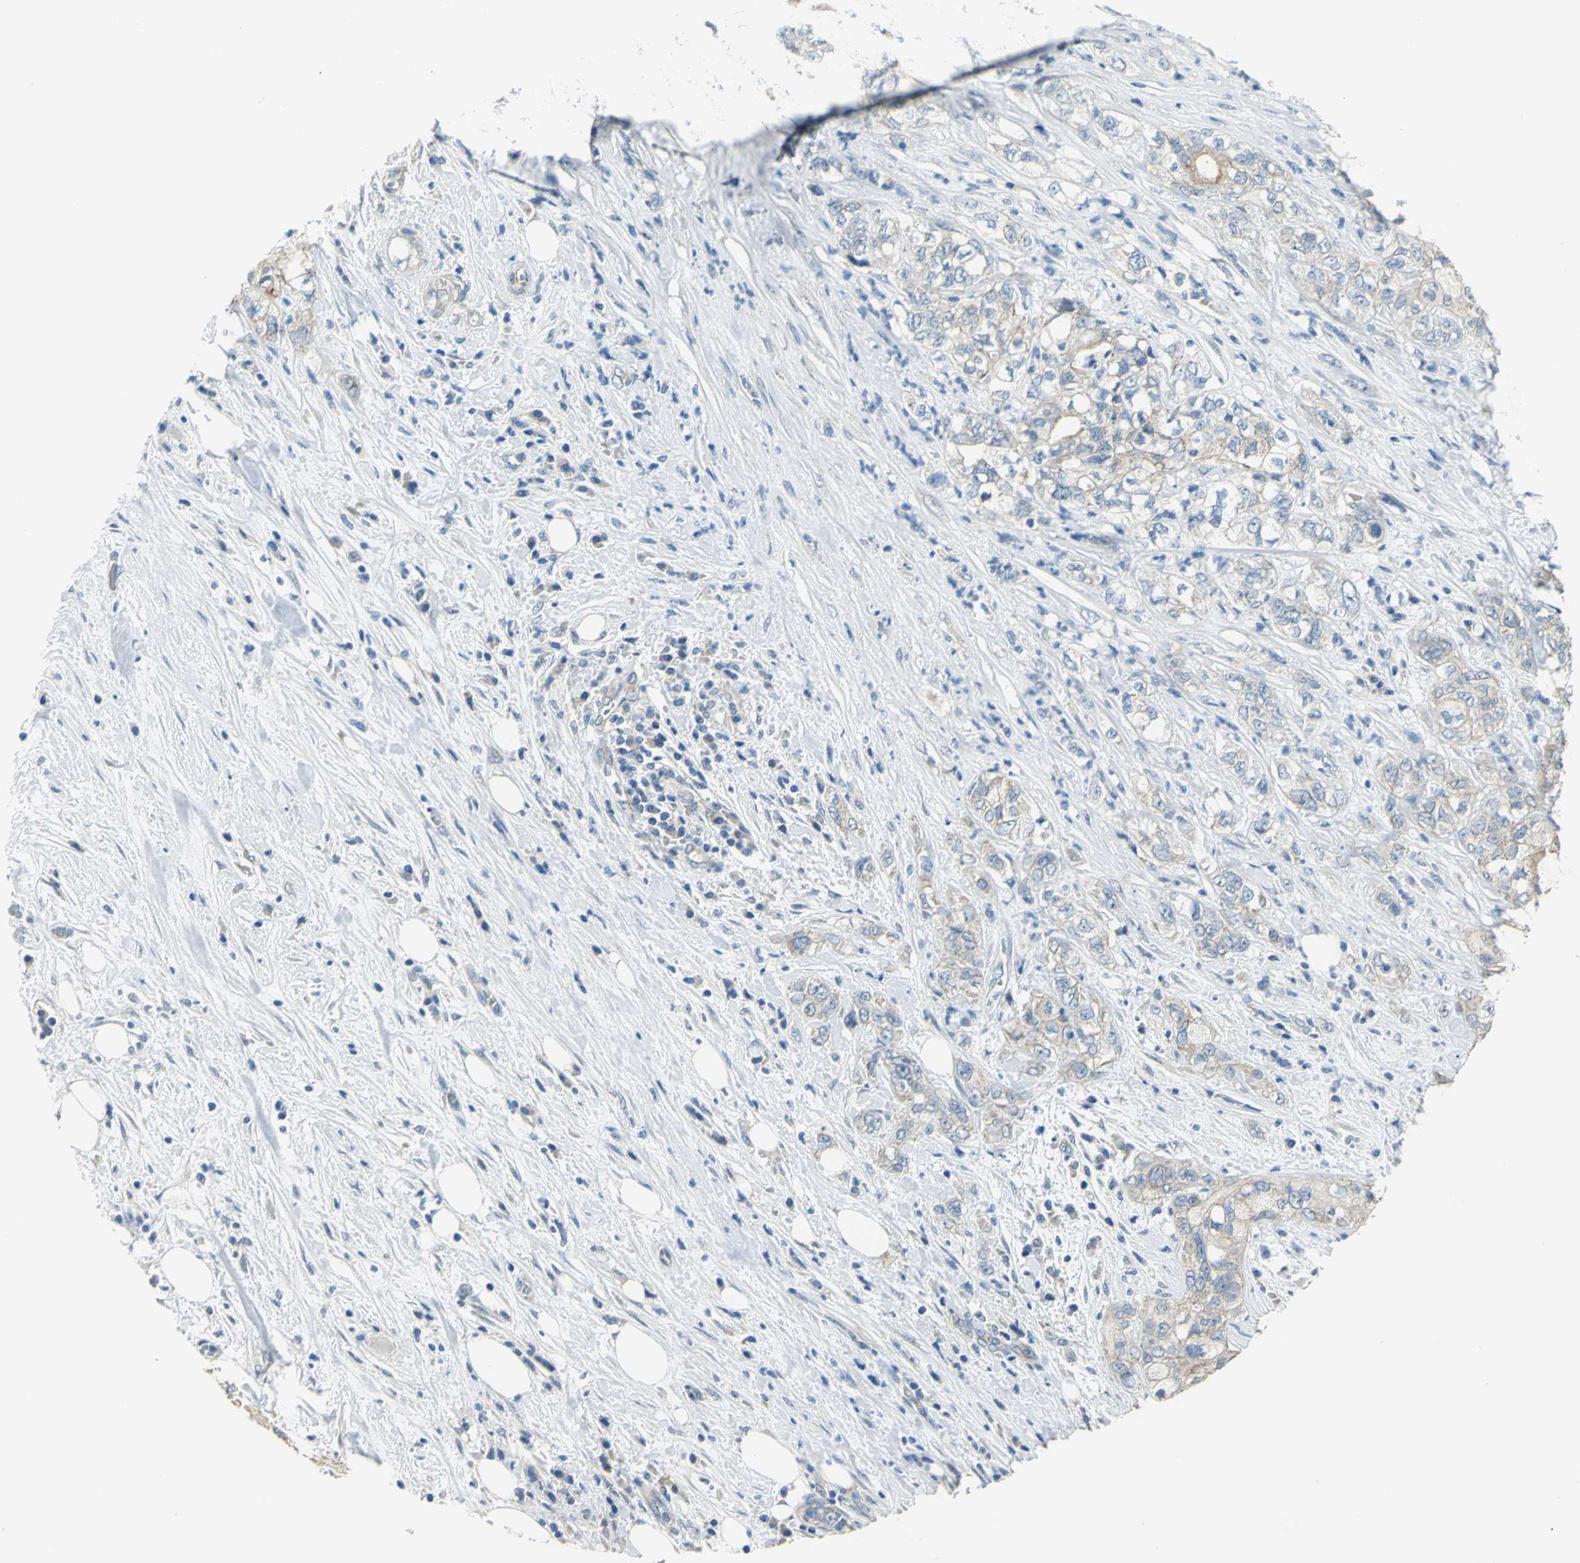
{"staining": {"intensity": "weak", "quantity": ">75%", "location": "cytoplasmic/membranous"}, "tissue": "pancreatic cancer", "cell_type": "Tumor cells", "image_type": "cancer", "snomed": [{"axis": "morphology", "description": "Adenocarcinoma, NOS"}, {"axis": "topography", "description": "Pancreas"}], "caption": "Immunohistochemical staining of human pancreatic cancer (adenocarcinoma) displays weak cytoplasmic/membranous protein expression in approximately >75% of tumor cells. The staining was performed using DAB (3,3'-diaminobenzidine) to visualize the protein expression in brown, while the nuclei were stained in blue with hematoxylin (Magnification: 20x).", "gene": "HTR1F", "patient": {"sex": "male", "age": 70}}